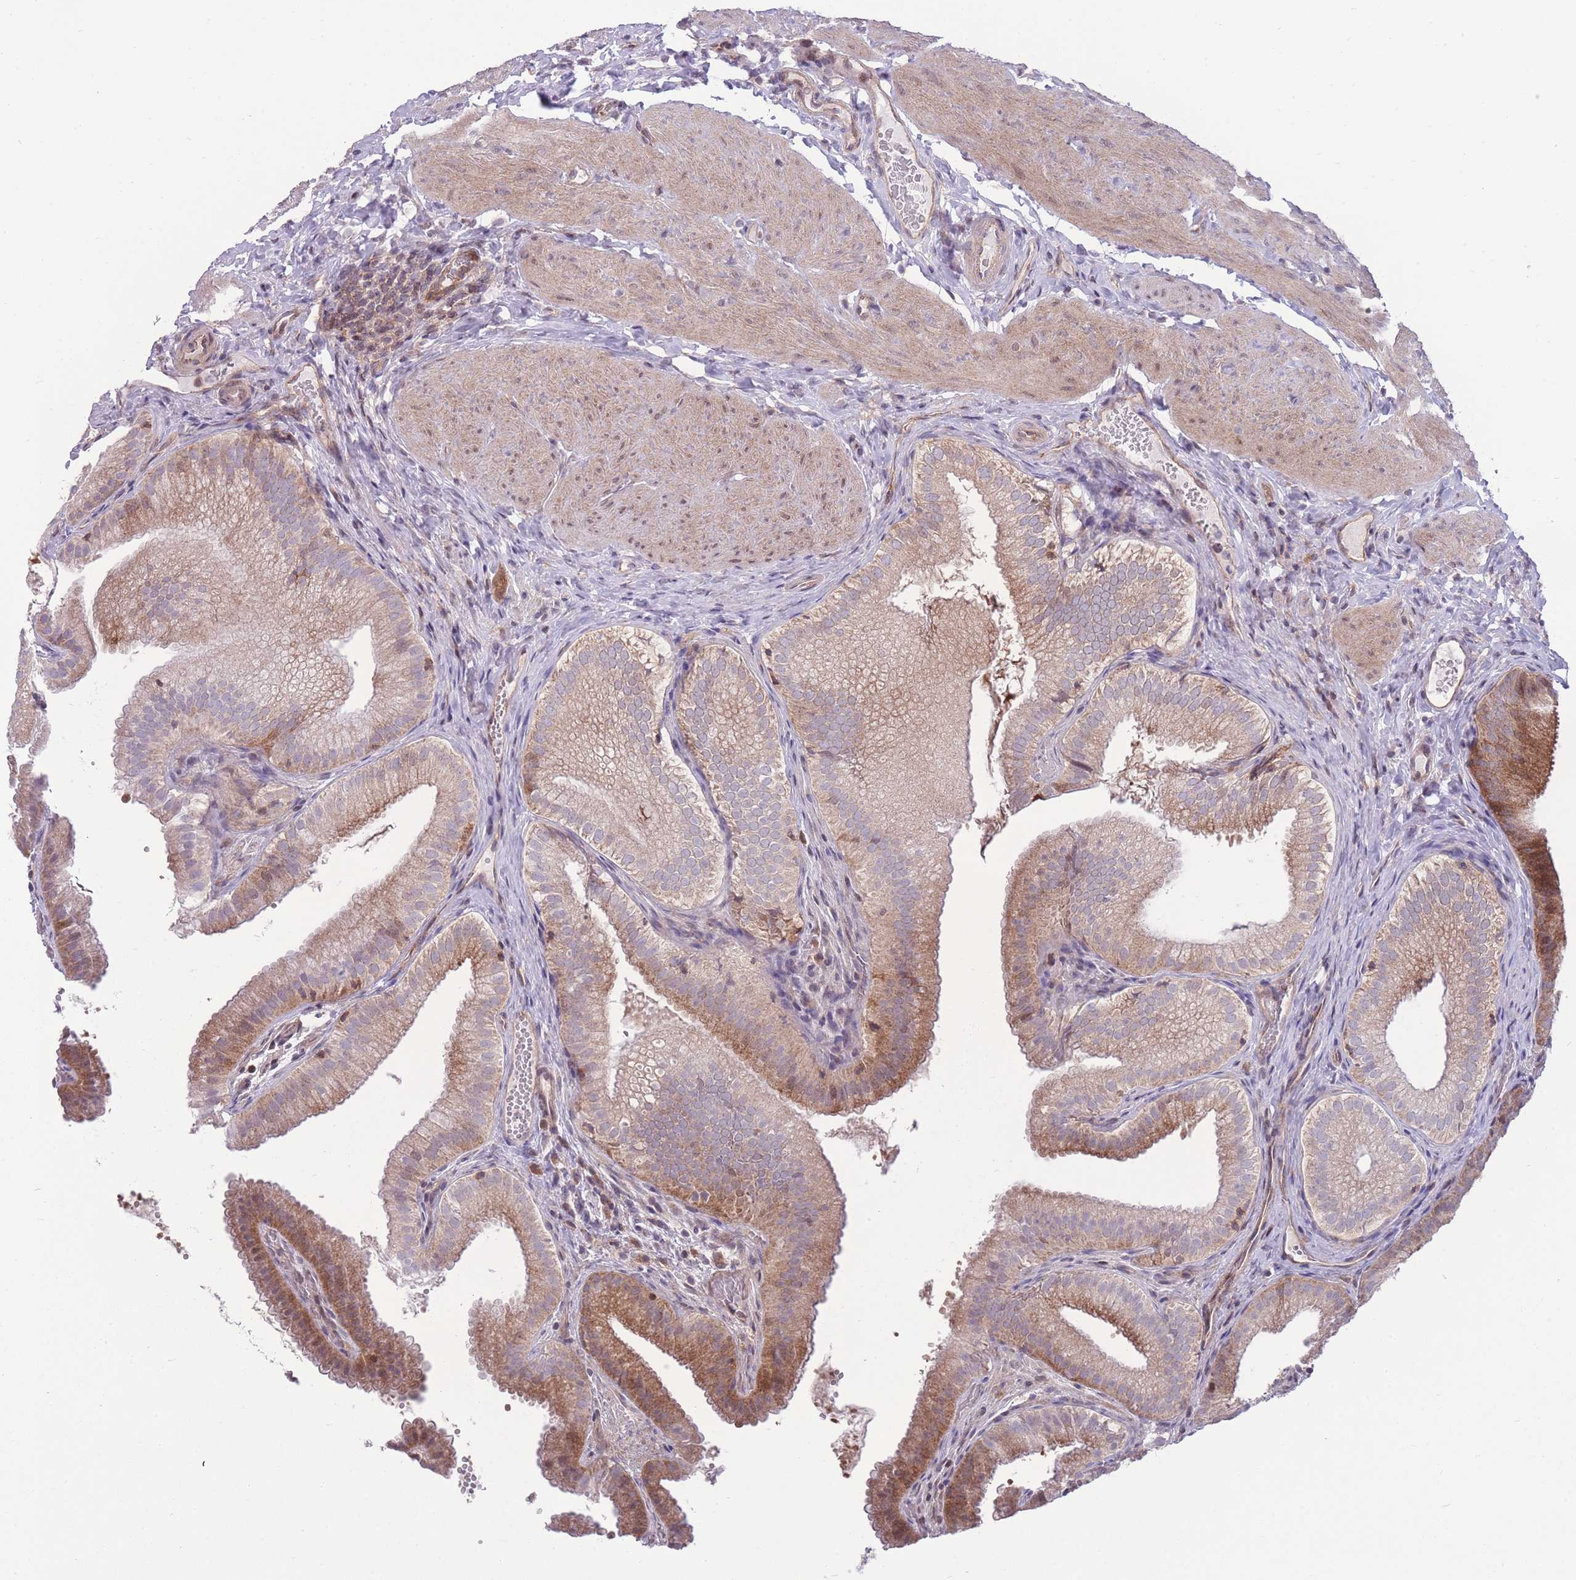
{"staining": {"intensity": "moderate", "quantity": "25%-75%", "location": "cytoplasmic/membranous"}, "tissue": "gallbladder", "cell_type": "Glandular cells", "image_type": "normal", "snomed": [{"axis": "morphology", "description": "Normal tissue, NOS"}, {"axis": "topography", "description": "Gallbladder"}], "caption": "Immunohistochemical staining of normal gallbladder displays moderate cytoplasmic/membranous protein staining in approximately 25%-75% of glandular cells.", "gene": "RIC8A", "patient": {"sex": "female", "age": 30}}